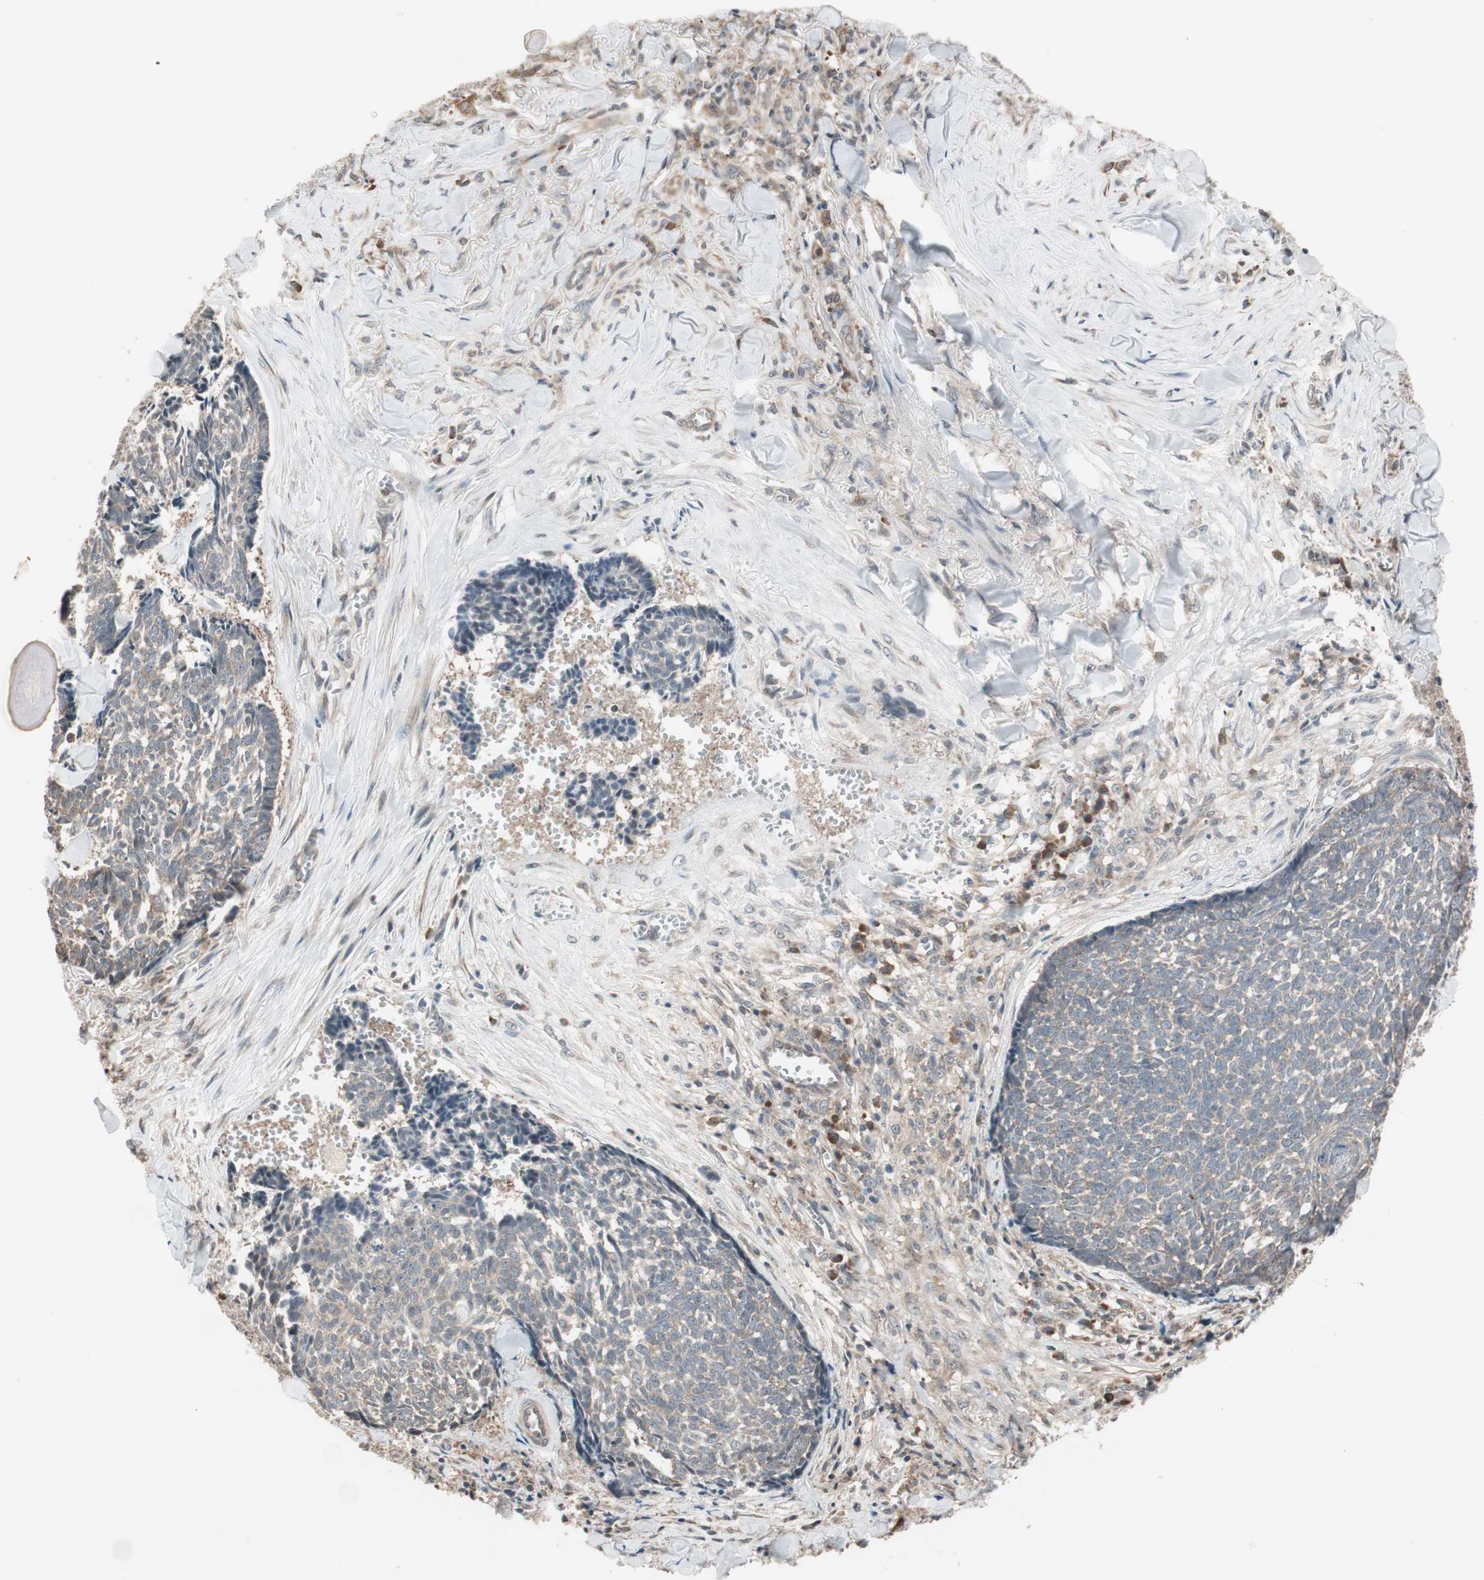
{"staining": {"intensity": "weak", "quantity": "25%-75%", "location": "cytoplasmic/membranous"}, "tissue": "skin cancer", "cell_type": "Tumor cells", "image_type": "cancer", "snomed": [{"axis": "morphology", "description": "Basal cell carcinoma"}, {"axis": "topography", "description": "Skin"}], "caption": "About 25%-75% of tumor cells in human basal cell carcinoma (skin) show weak cytoplasmic/membranous protein staining as visualized by brown immunohistochemical staining.", "gene": "FBXO5", "patient": {"sex": "male", "age": 84}}